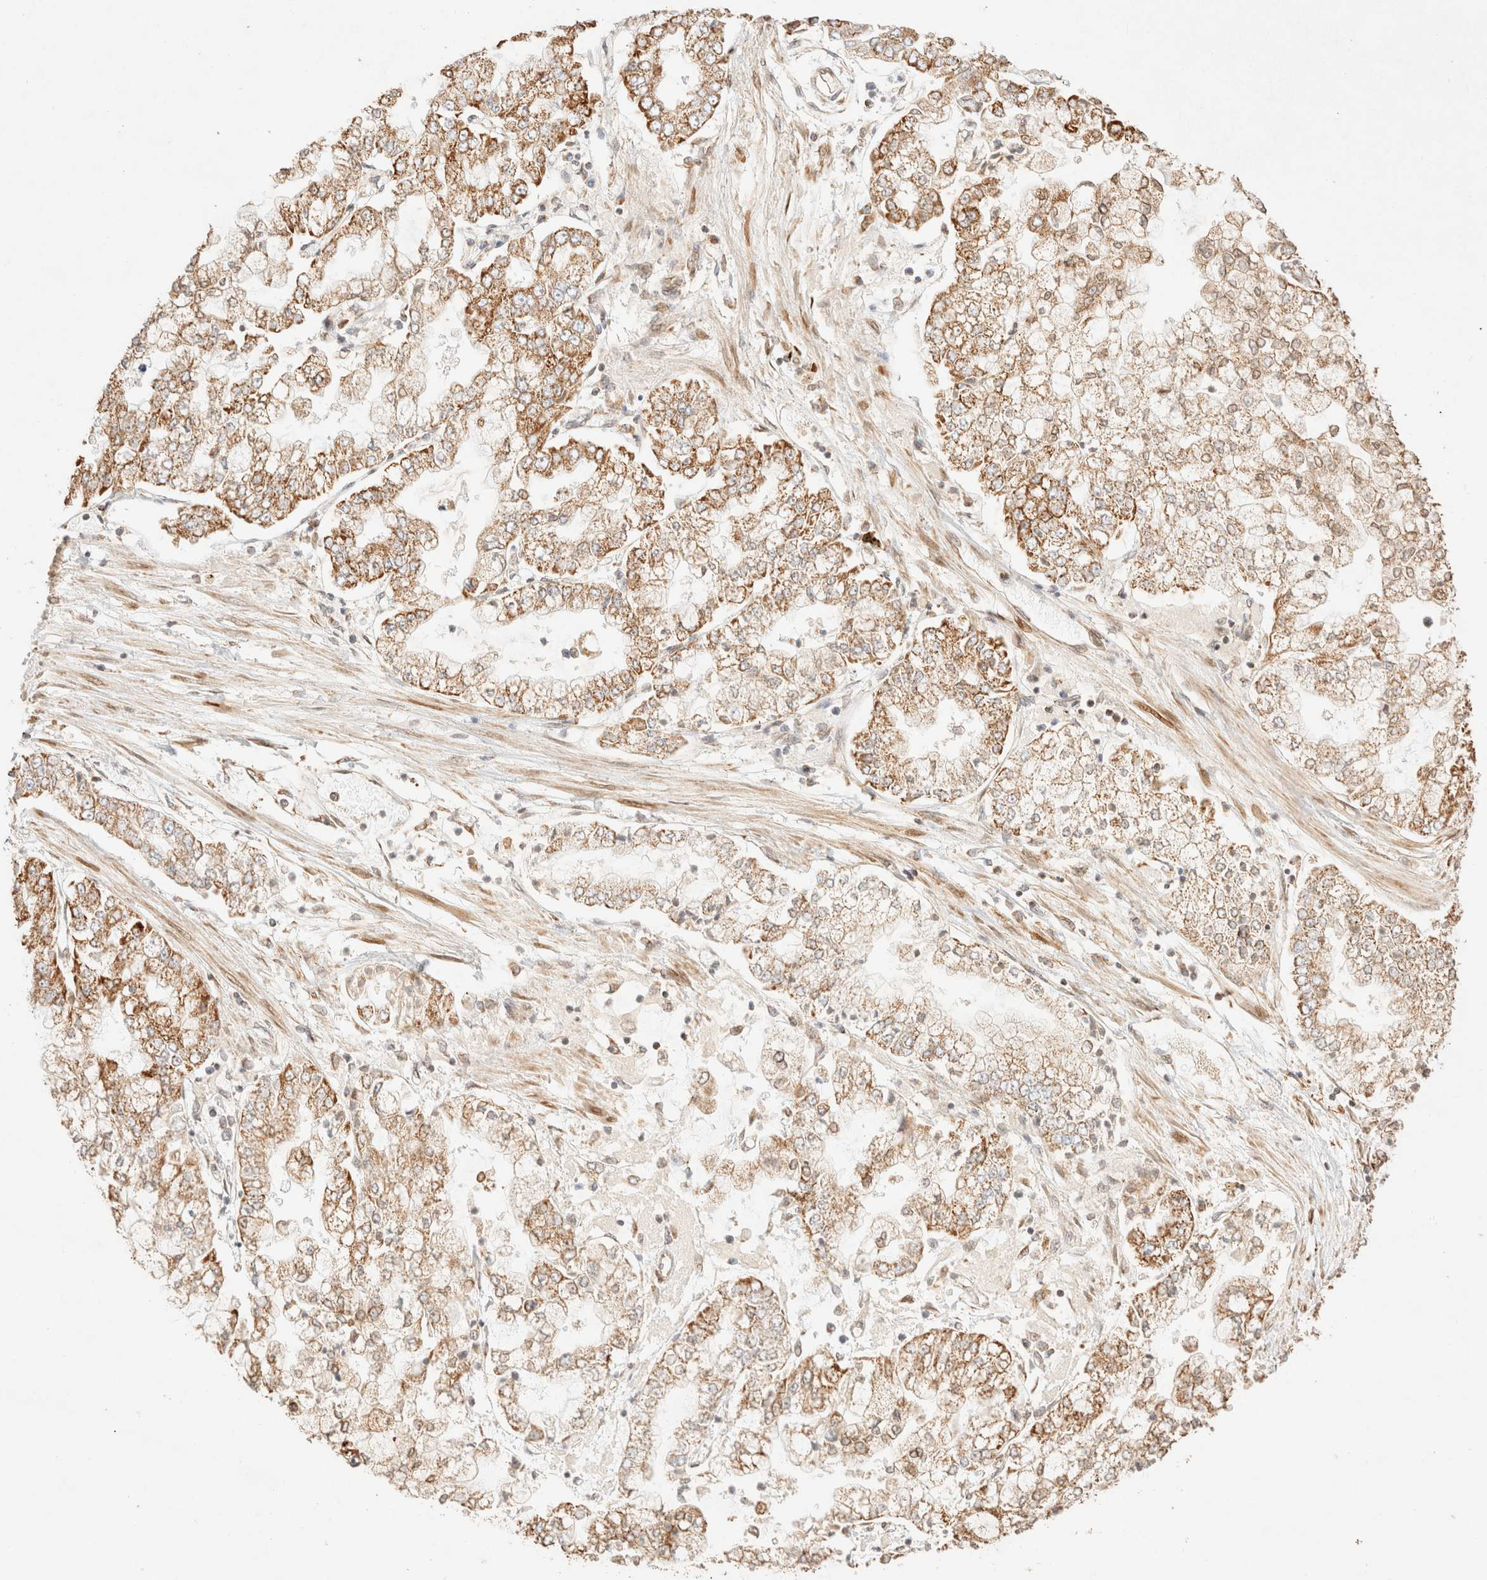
{"staining": {"intensity": "moderate", "quantity": ">75%", "location": "cytoplasmic/membranous"}, "tissue": "stomach cancer", "cell_type": "Tumor cells", "image_type": "cancer", "snomed": [{"axis": "morphology", "description": "Adenocarcinoma, NOS"}, {"axis": "topography", "description": "Stomach"}], "caption": "This photomicrograph reveals immunohistochemistry staining of human stomach cancer, with medium moderate cytoplasmic/membranous staining in about >75% of tumor cells.", "gene": "TACO1", "patient": {"sex": "male", "age": 76}}